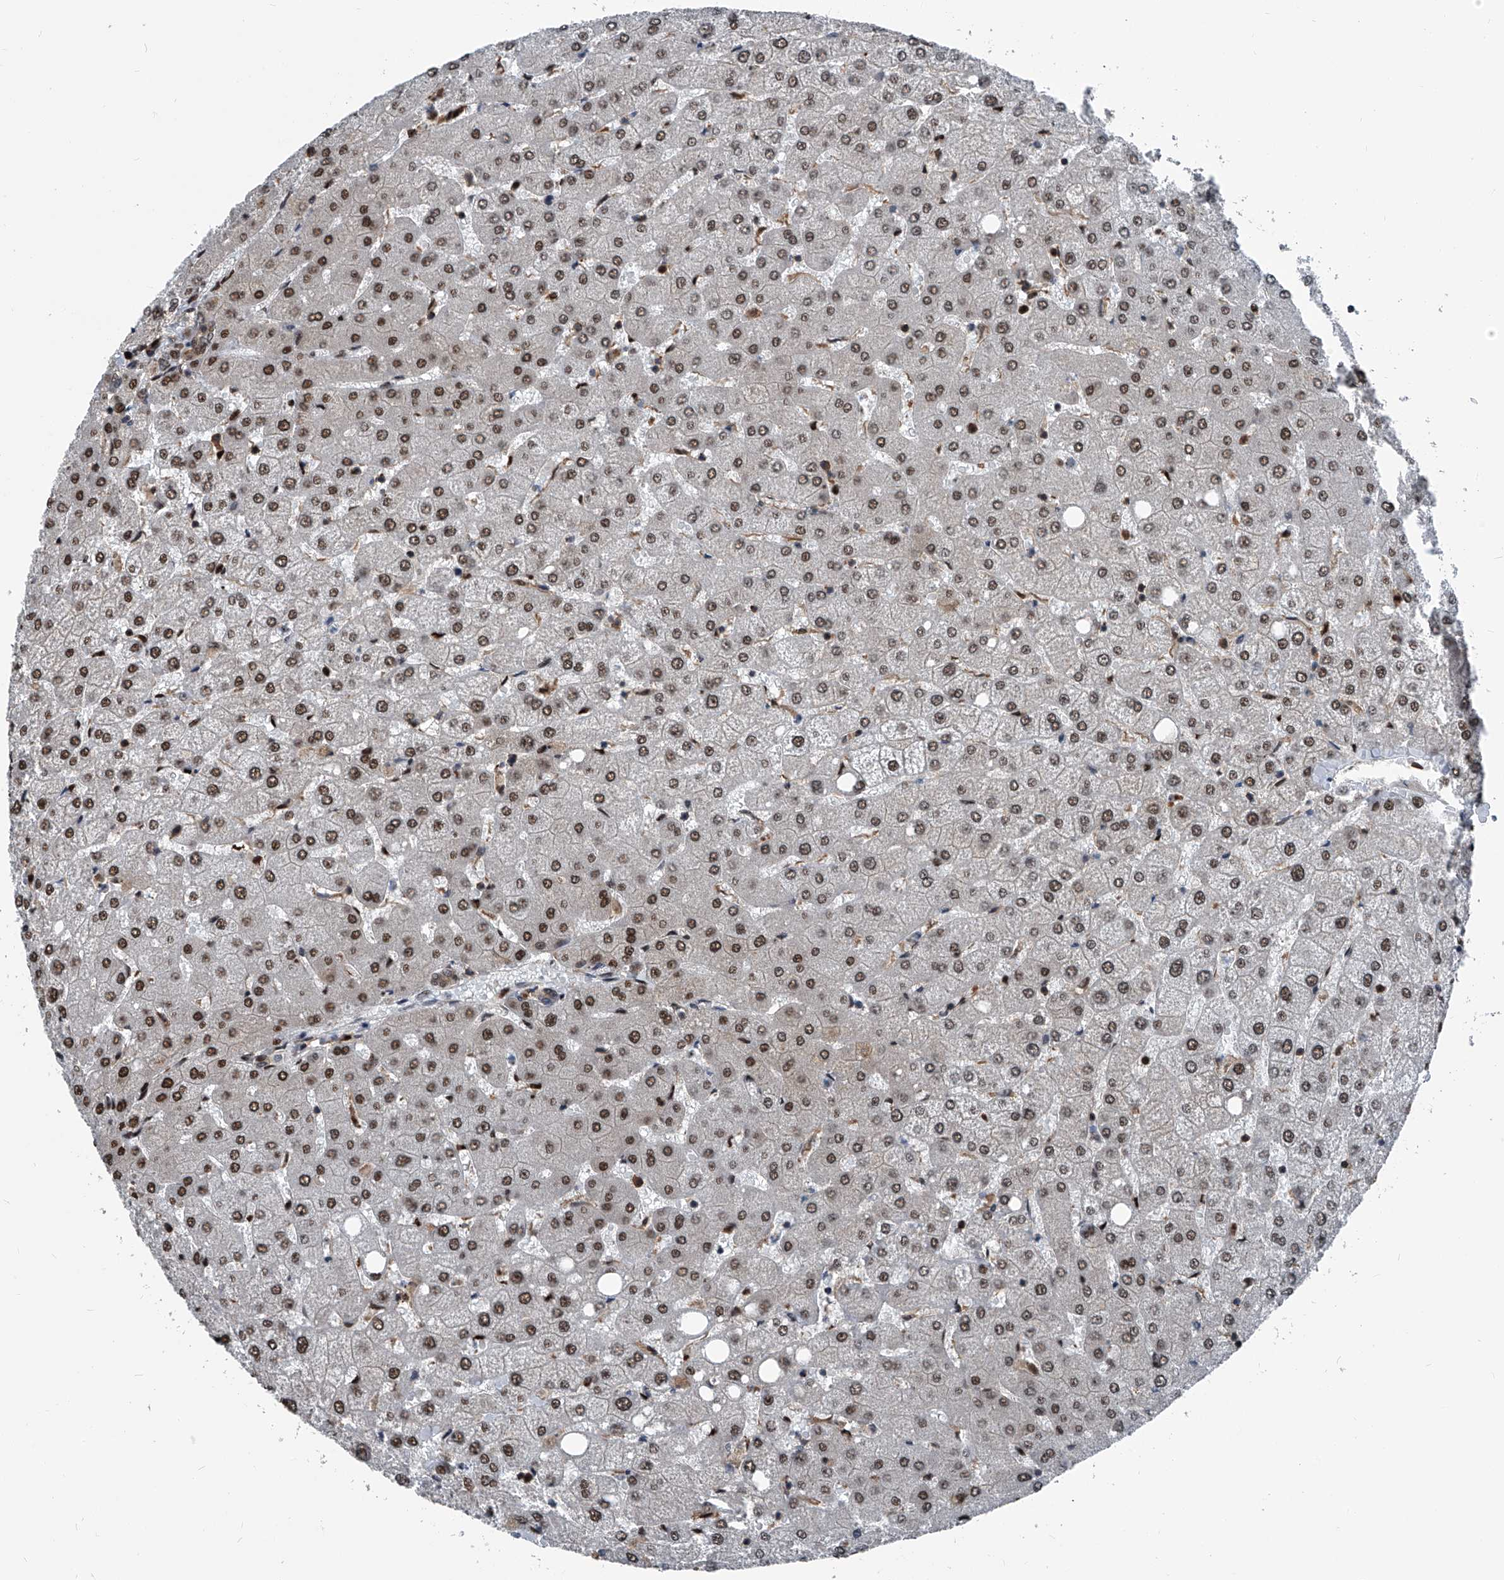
{"staining": {"intensity": "moderate", "quantity": "<25%", "location": "nuclear"}, "tissue": "liver", "cell_type": "Cholangiocytes", "image_type": "normal", "snomed": [{"axis": "morphology", "description": "Normal tissue, NOS"}, {"axis": "topography", "description": "Liver"}], "caption": "IHC image of normal liver: liver stained using IHC reveals low levels of moderate protein expression localized specifically in the nuclear of cholangiocytes, appearing as a nuclear brown color.", "gene": "FKBP5", "patient": {"sex": "female", "age": 54}}